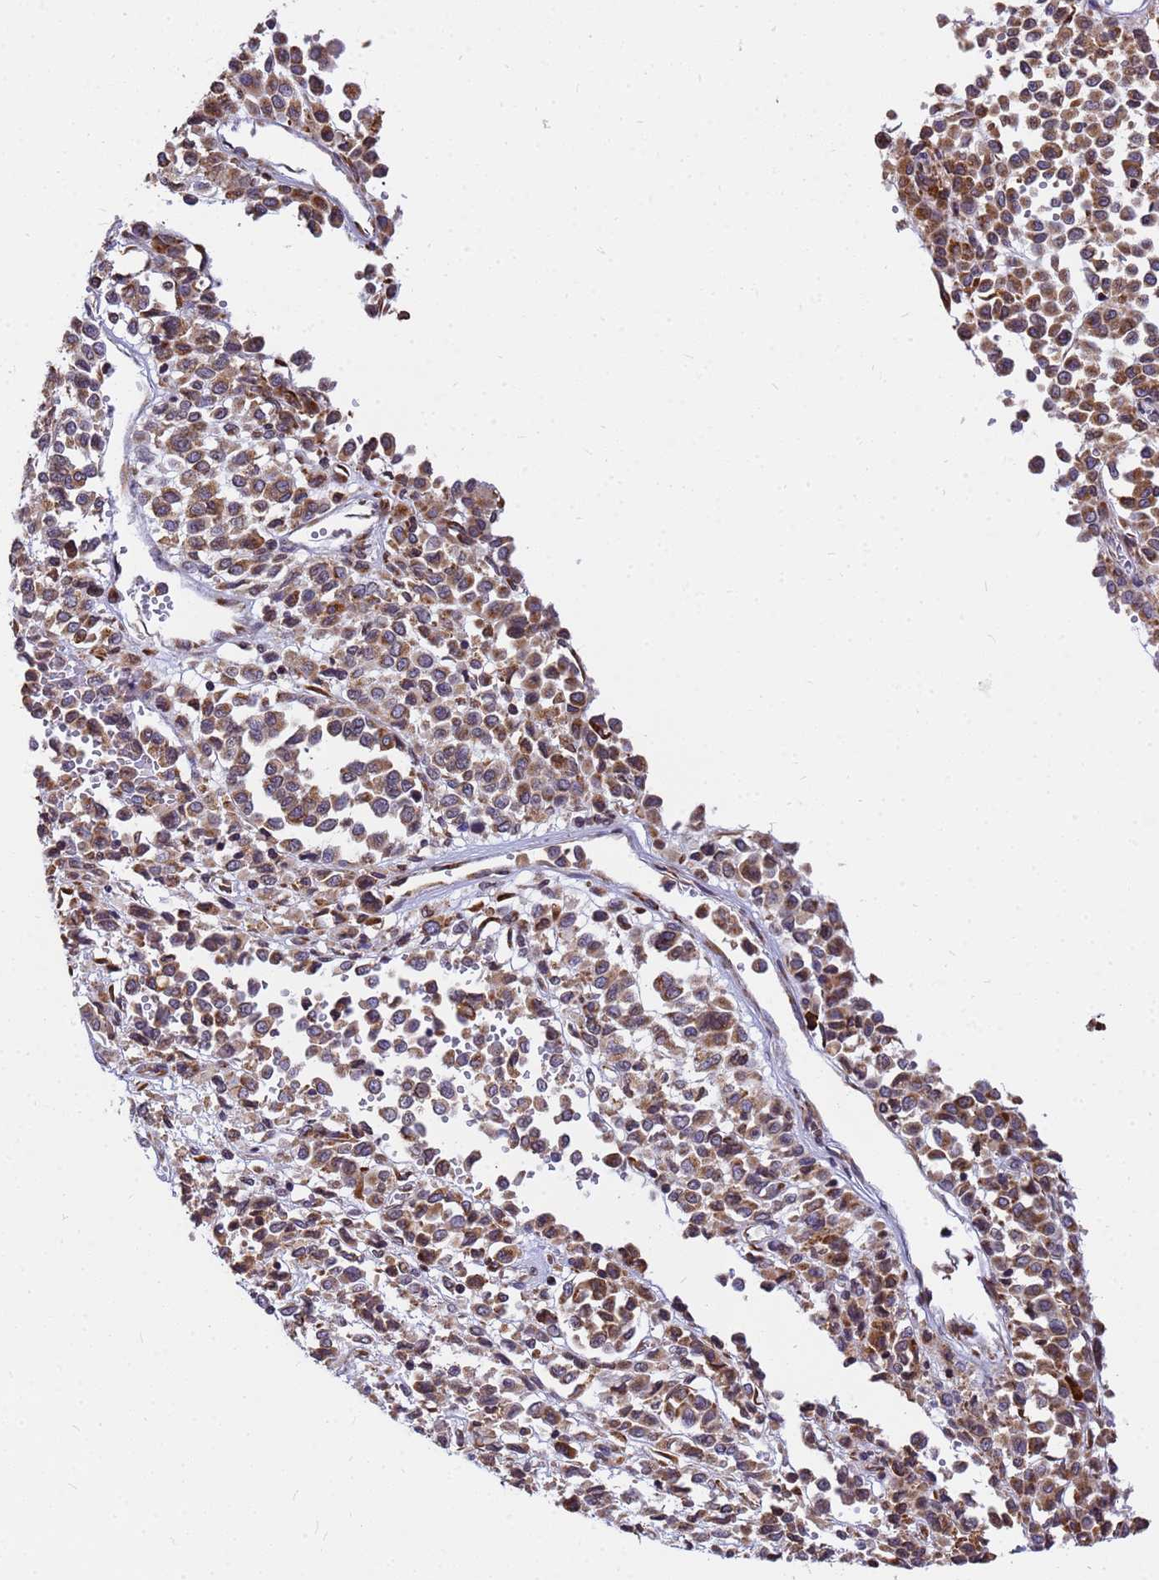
{"staining": {"intensity": "moderate", "quantity": ">75%", "location": "cytoplasmic/membranous"}, "tissue": "melanoma", "cell_type": "Tumor cells", "image_type": "cancer", "snomed": [{"axis": "morphology", "description": "Malignant melanoma, Metastatic site"}, {"axis": "topography", "description": "Pancreas"}], "caption": "Tumor cells show moderate cytoplasmic/membranous positivity in approximately >75% of cells in melanoma. The protein of interest is stained brown, and the nuclei are stained in blue (DAB IHC with brightfield microscopy, high magnification).", "gene": "SSR4", "patient": {"sex": "female", "age": 30}}